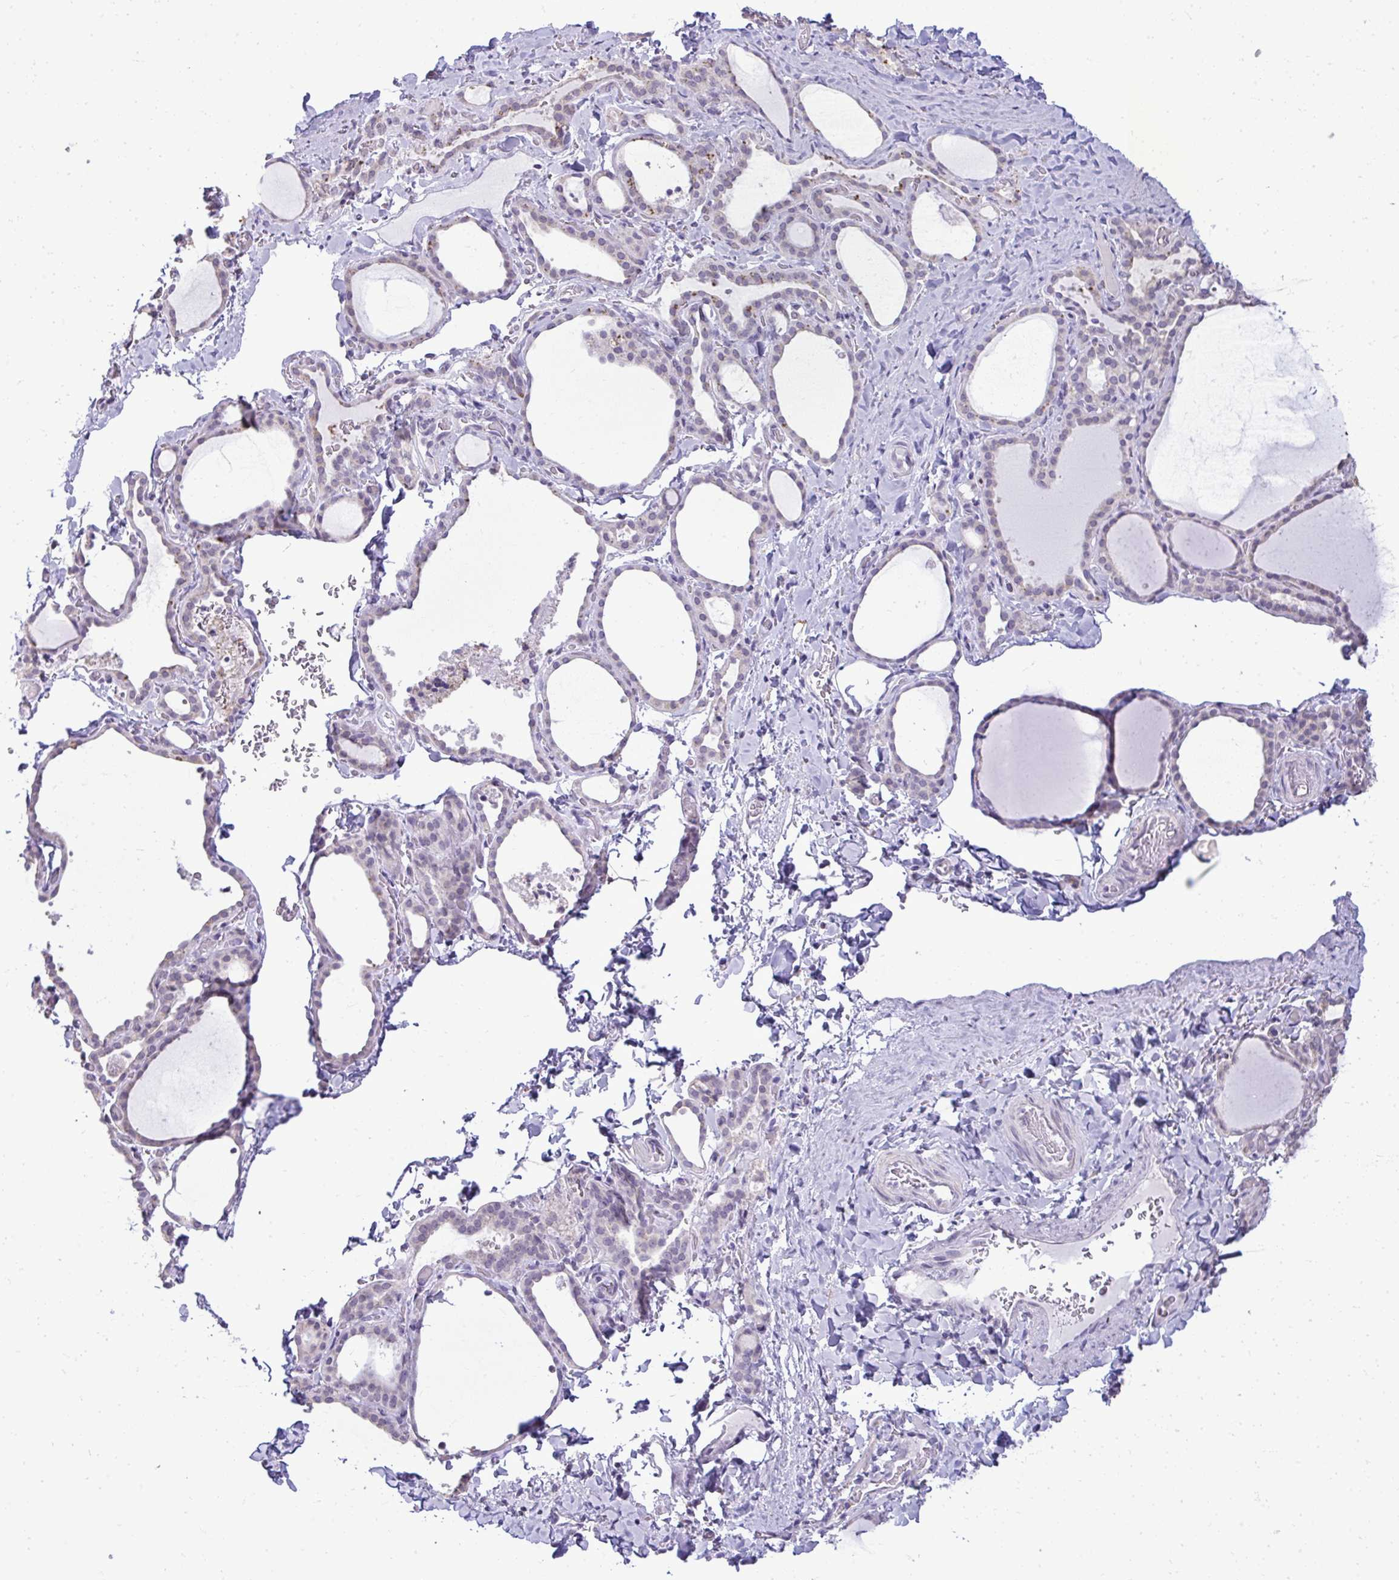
{"staining": {"intensity": "negative", "quantity": "none", "location": "none"}, "tissue": "thyroid gland", "cell_type": "Glandular cells", "image_type": "normal", "snomed": [{"axis": "morphology", "description": "Normal tissue, NOS"}, {"axis": "topography", "description": "Thyroid gland"}], "caption": "The histopathology image exhibits no significant staining in glandular cells of thyroid gland. Nuclei are stained in blue.", "gene": "NPPA", "patient": {"sex": "female", "age": 22}}